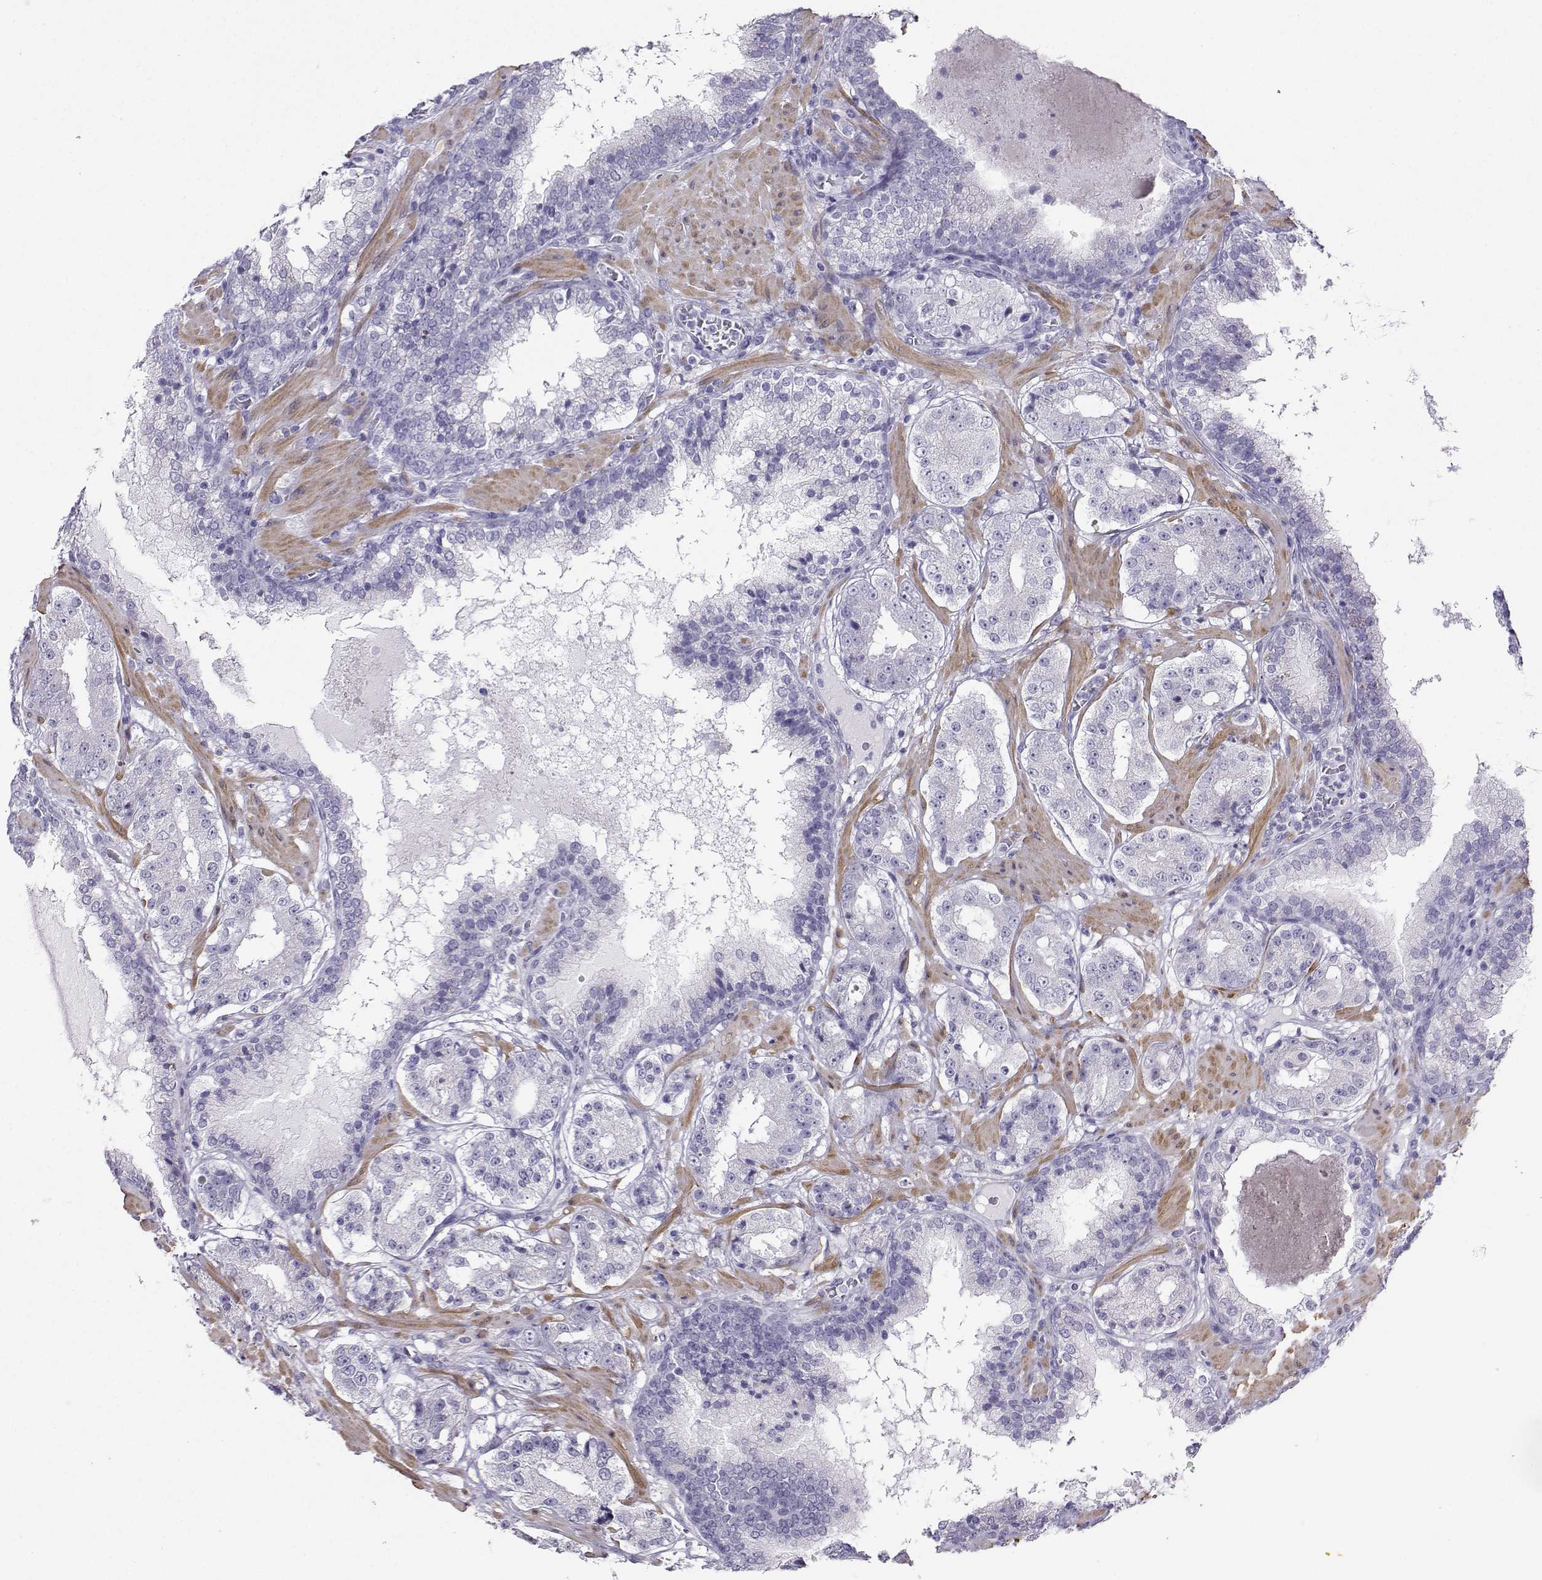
{"staining": {"intensity": "negative", "quantity": "none", "location": "none"}, "tissue": "prostate cancer", "cell_type": "Tumor cells", "image_type": "cancer", "snomed": [{"axis": "morphology", "description": "Adenocarcinoma, Low grade"}, {"axis": "topography", "description": "Prostate"}], "caption": "This is an immunohistochemistry photomicrograph of human prostate cancer (low-grade adenocarcinoma). There is no expression in tumor cells.", "gene": "KIF17", "patient": {"sex": "male", "age": 60}}